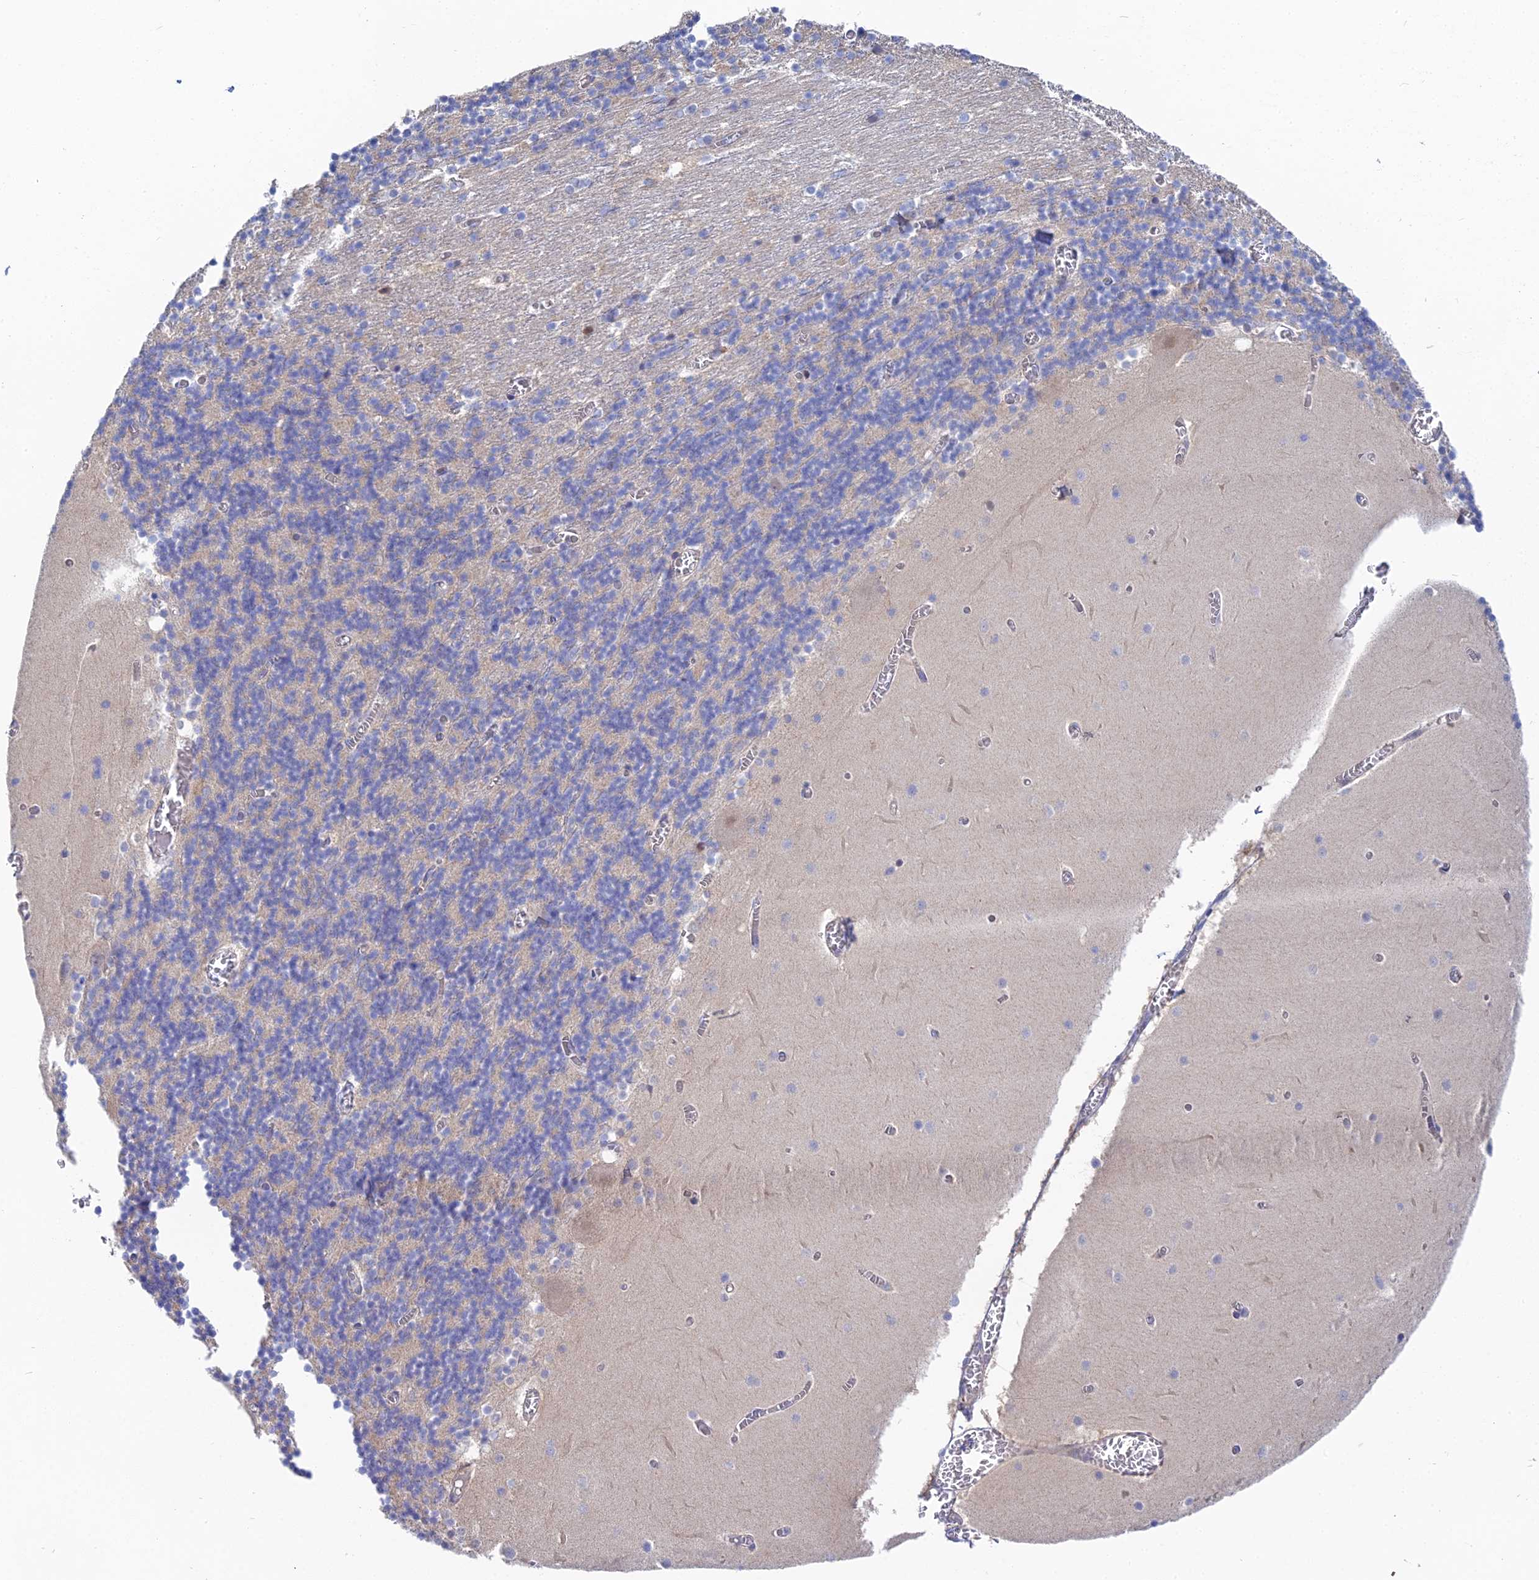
{"staining": {"intensity": "negative", "quantity": "none", "location": "none"}, "tissue": "cerebellum", "cell_type": "Cells in granular layer", "image_type": "normal", "snomed": [{"axis": "morphology", "description": "Normal tissue, NOS"}, {"axis": "topography", "description": "Cerebellum"}], "caption": "This is an IHC histopathology image of unremarkable human cerebellum. There is no positivity in cells in granular layer.", "gene": "DNAH14", "patient": {"sex": "female", "age": 28}}